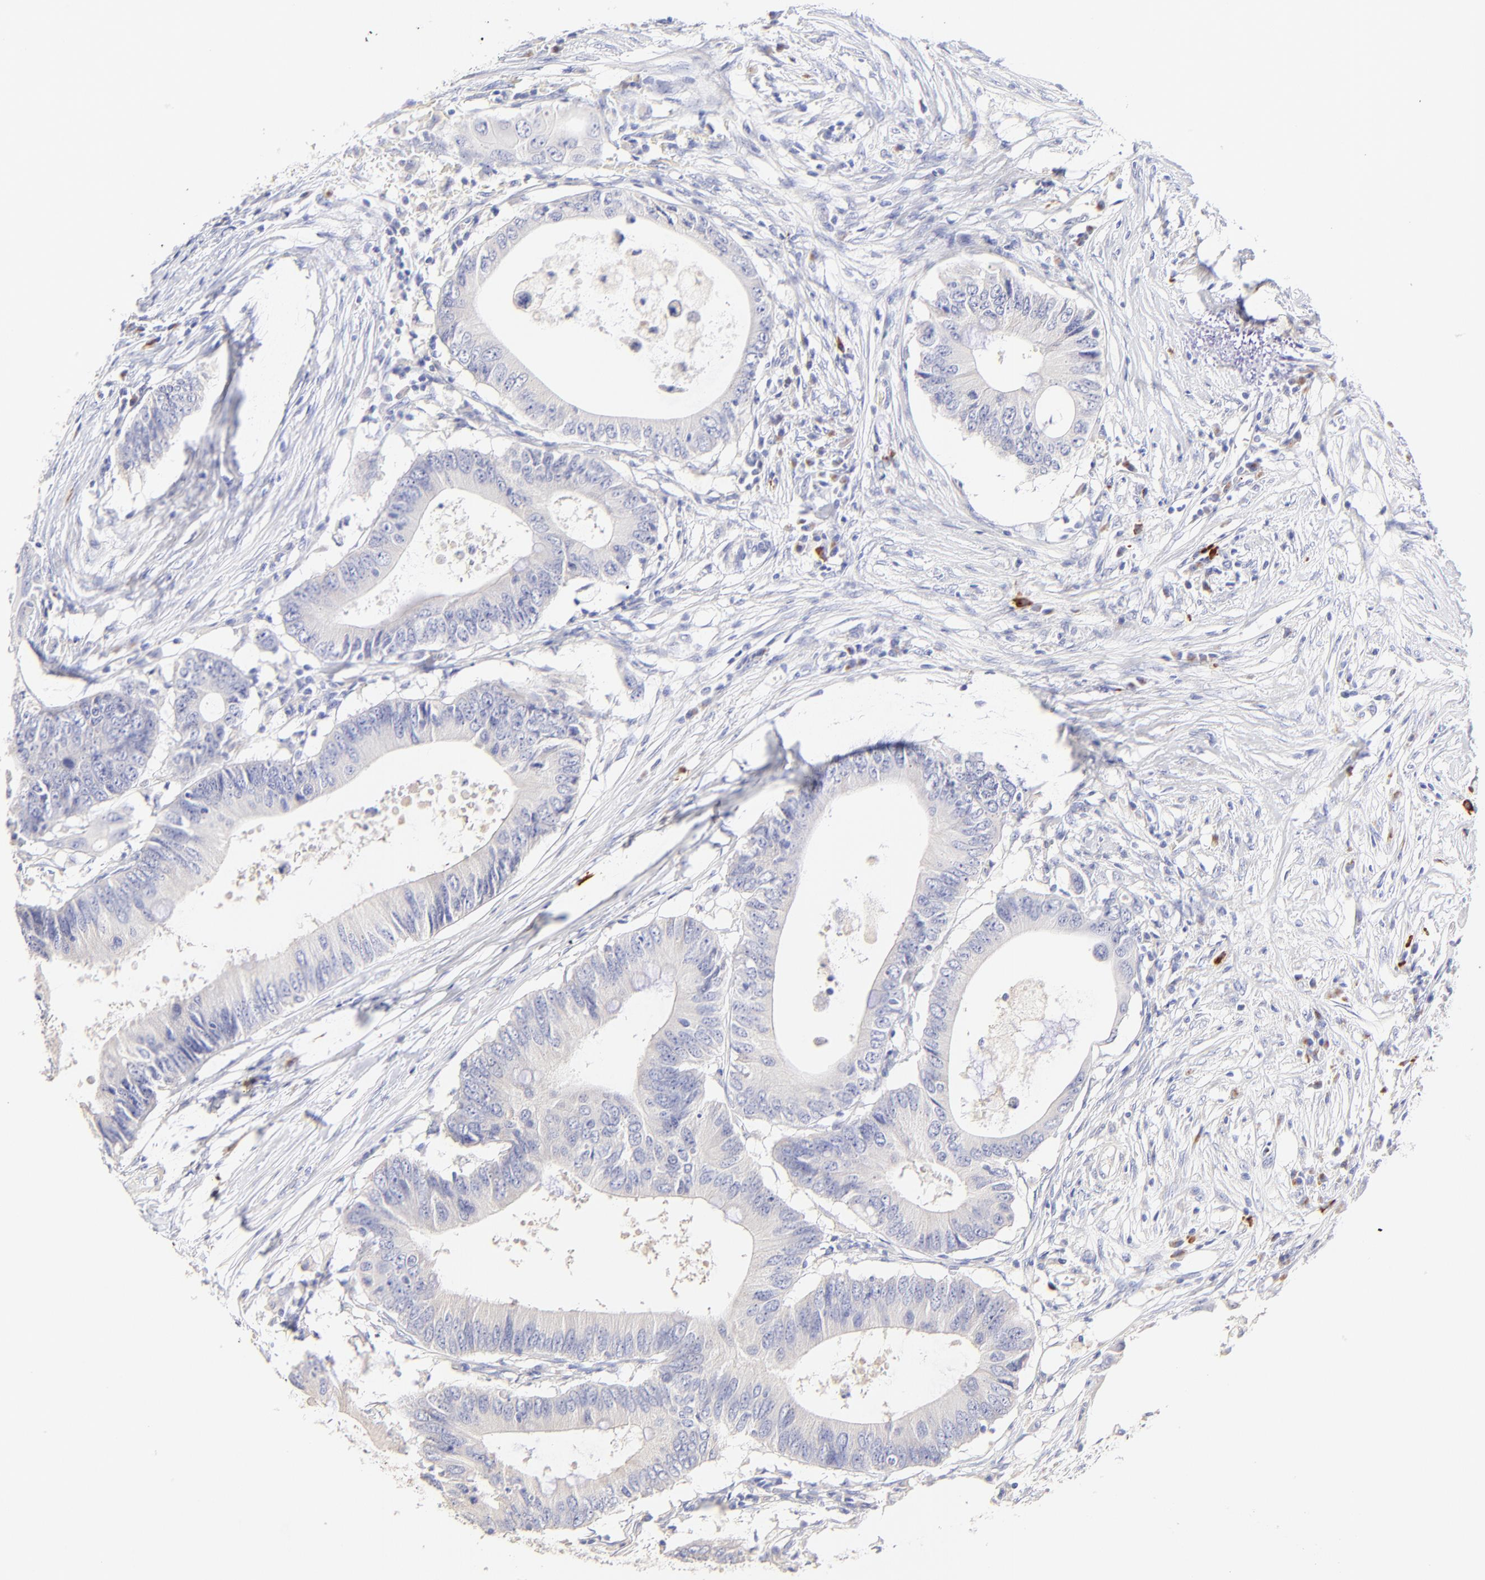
{"staining": {"intensity": "negative", "quantity": "none", "location": "none"}, "tissue": "colorectal cancer", "cell_type": "Tumor cells", "image_type": "cancer", "snomed": [{"axis": "morphology", "description": "Adenocarcinoma, NOS"}, {"axis": "topography", "description": "Colon"}], "caption": "Histopathology image shows no protein staining in tumor cells of colorectal cancer (adenocarcinoma) tissue. Nuclei are stained in blue.", "gene": "ASB9", "patient": {"sex": "male", "age": 71}}